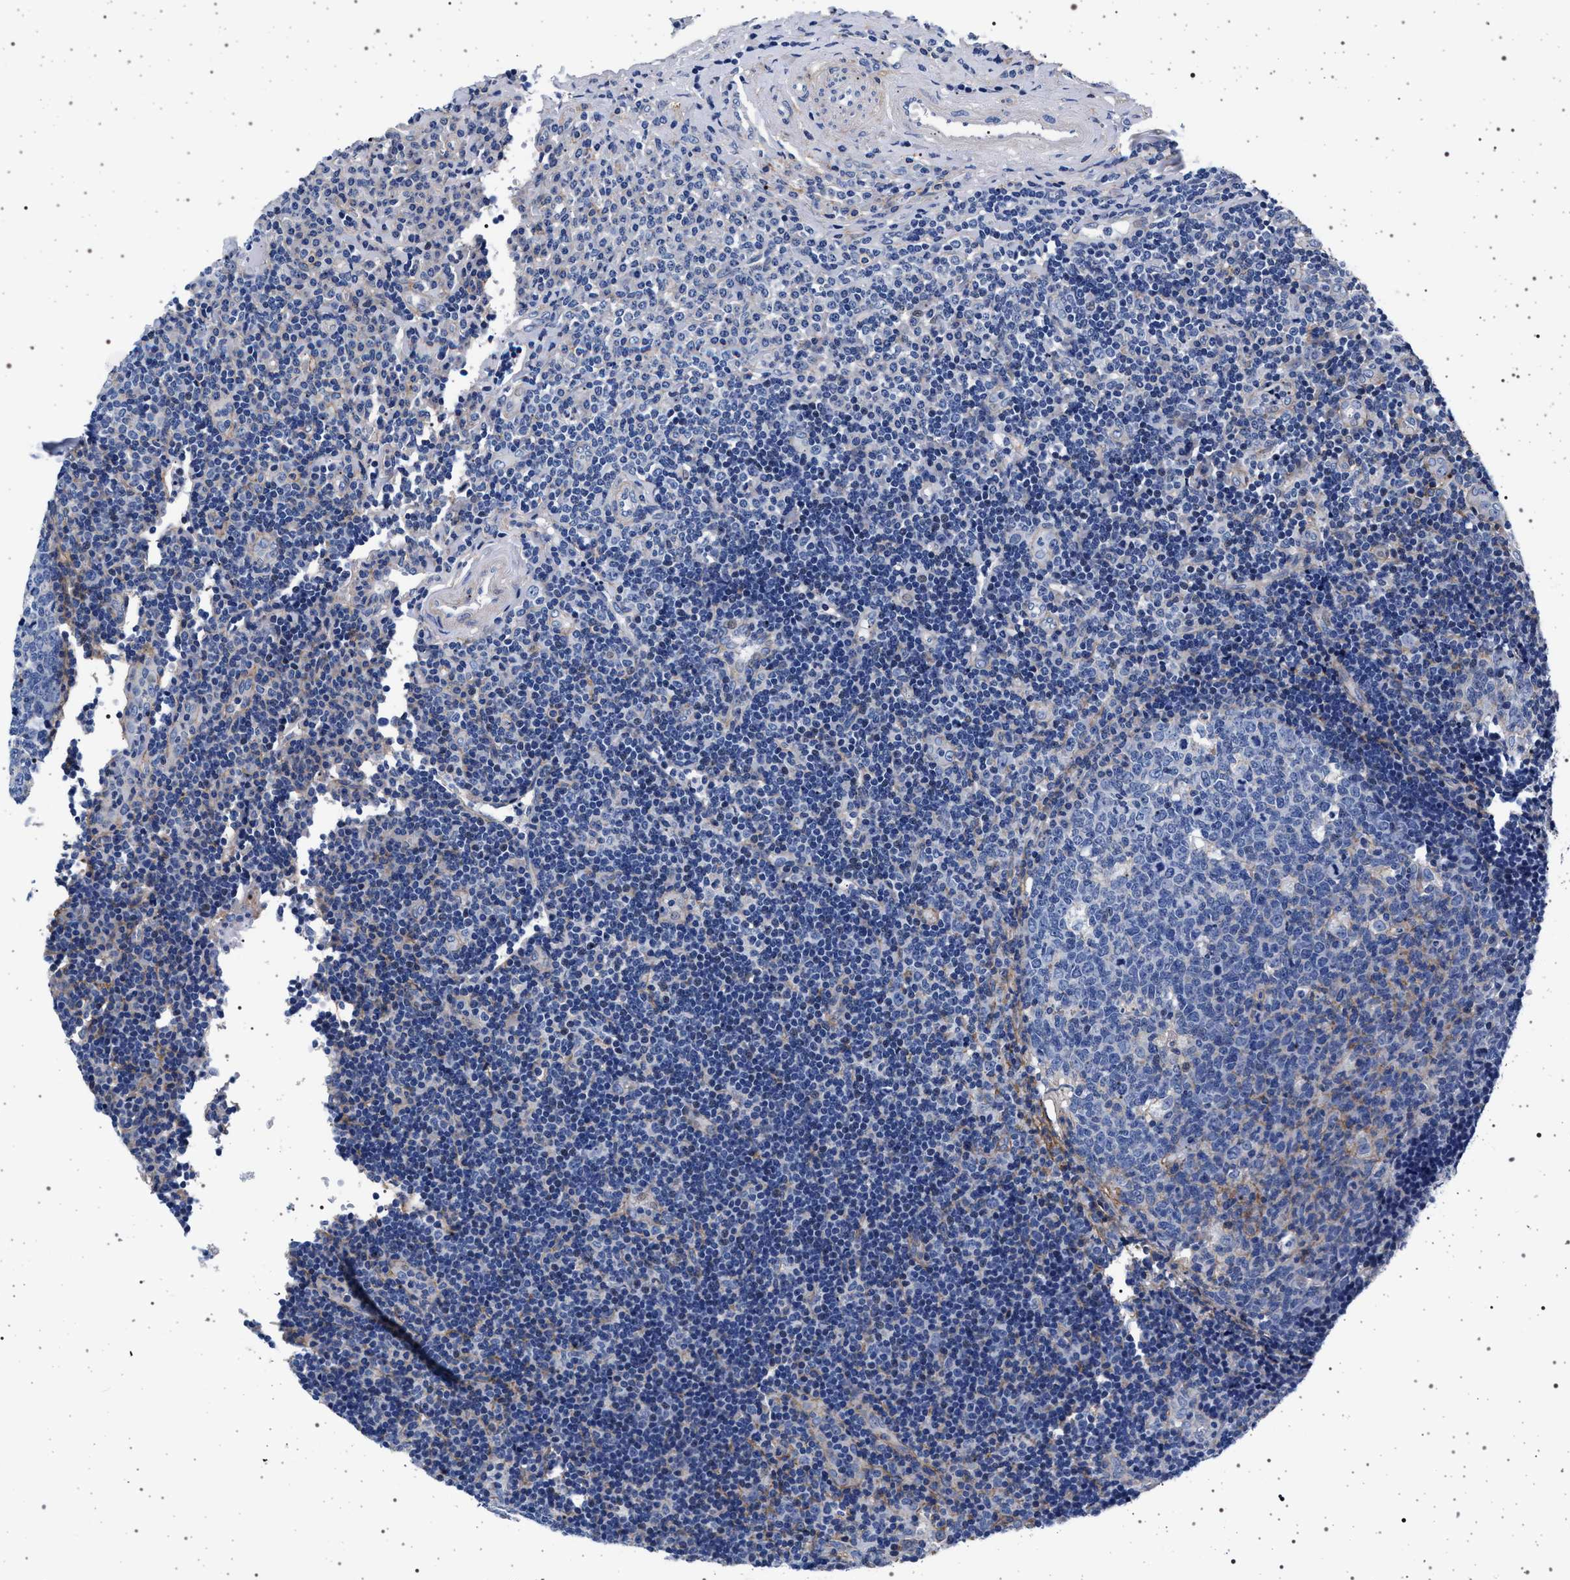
{"staining": {"intensity": "negative", "quantity": "none", "location": "none"}, "tissue": "tonsil", "cell_type": "Germinal center cells", "image_type": "normal", "snomed": [{"axis": "morphology", "description": "Normal tissue, NOS"}, {"axis": "topography", "description": "Tonsil"}], "caption": "IHC photomicrograph of unremarkable tonsil stained for a protein (brown), which reveals no expression in germinal center cells.", "gene": "SLC9A1", "patient": {"sex": "female", "age": 40}}